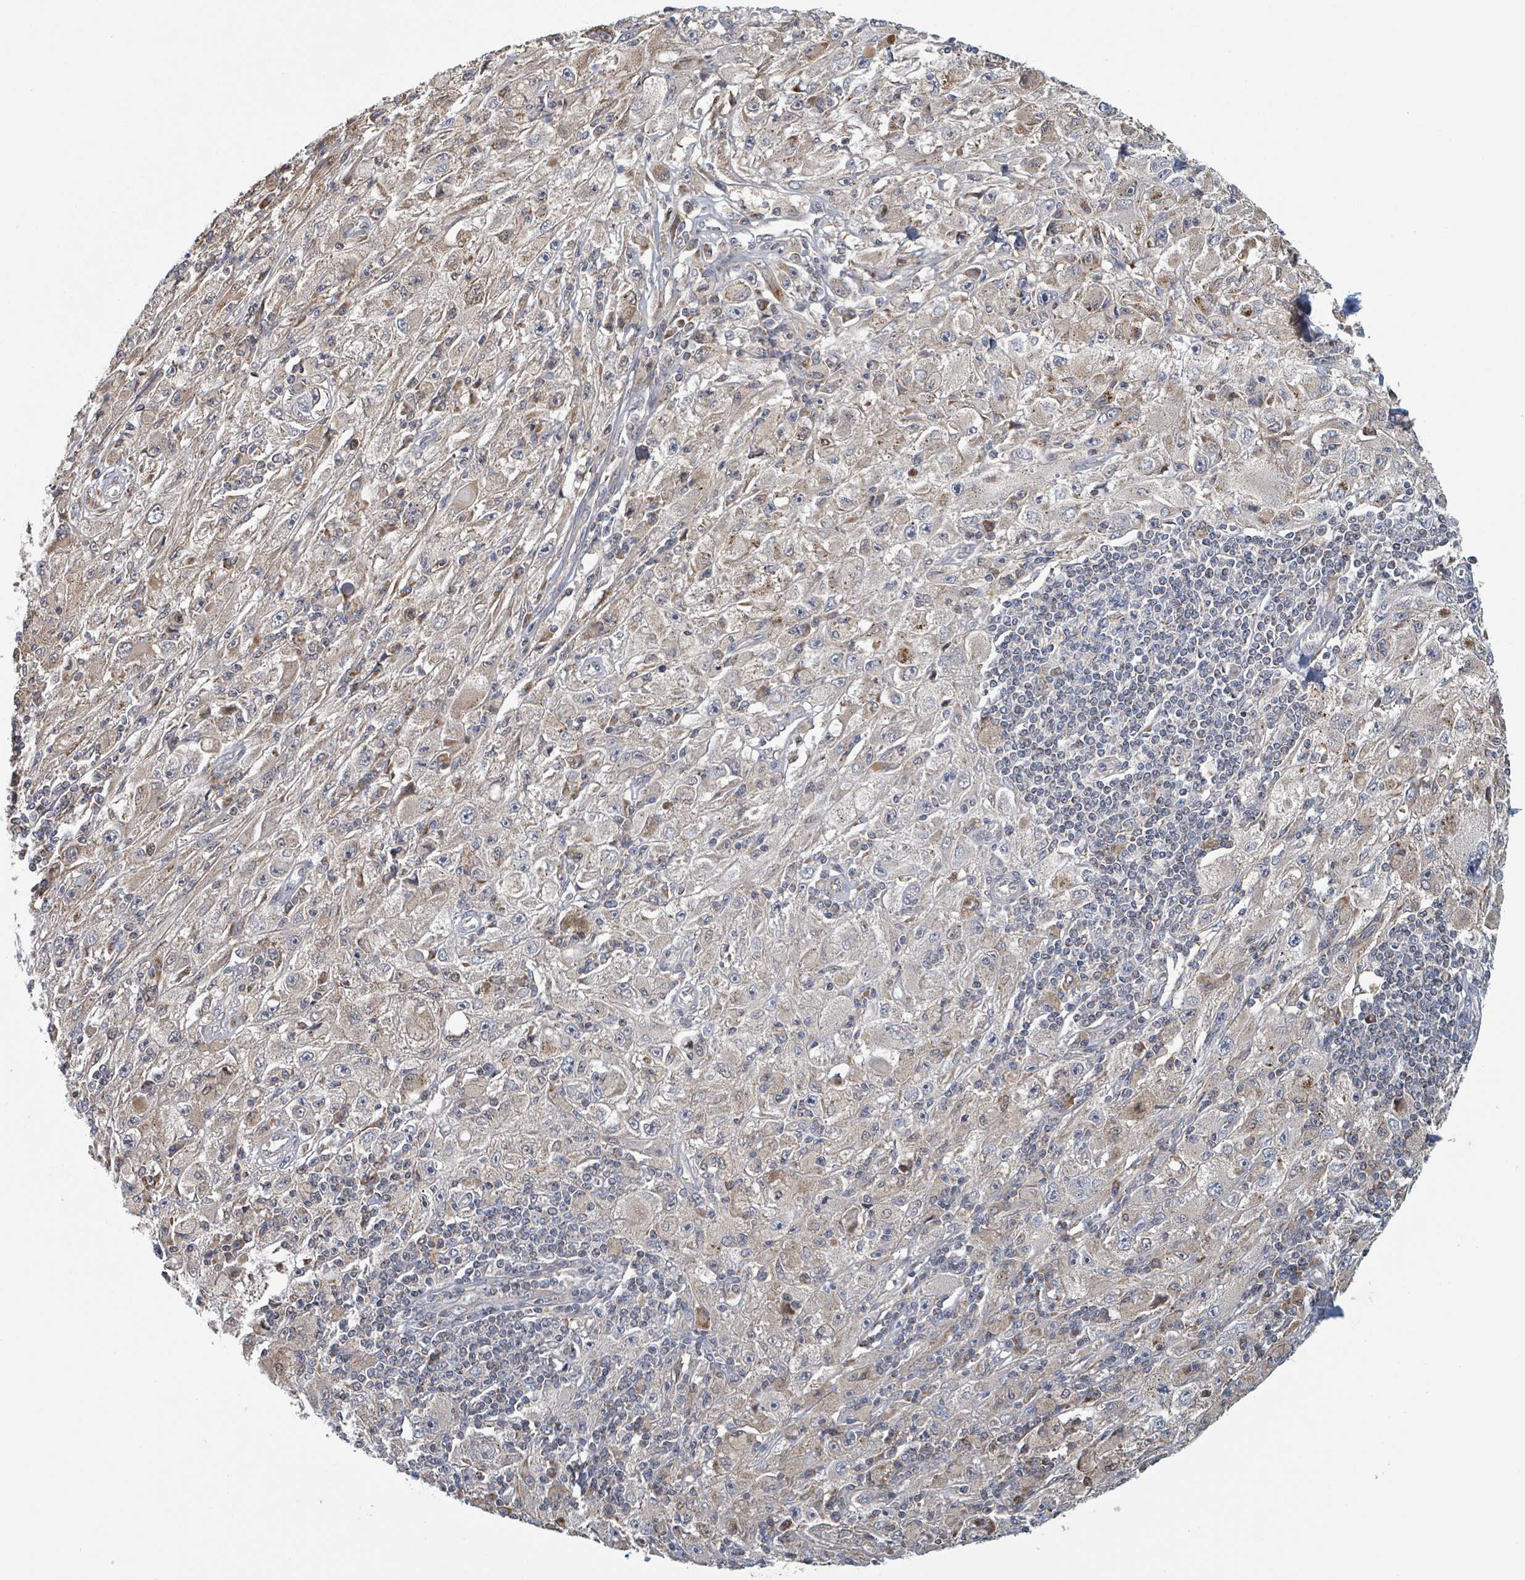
{"staining": {"intensity": "moderate", "quantity": "<25%", "location": "cytoplasmic/membranous,nuclear"}, "tissue": "melanoma", "cell_type": "Tumor cells", "image_type": "cancer", "snomed": [{"axis": "morphology", "description": "Malignant melanoma, Metastatic site"}, {"axis": "topography", "description": "Skin"}], "caption": "Immunohistochemistry of human malignant melanoma (metastatic site) reveals low levels of moderate cytoplasmic/membranous and nuclear expression in approximately <25% of tumor cells. (Brightfield microscopy of DAB IHC at high magnification).", "gene": "HIVEP1", "patient": {"sex": "male", "age": 53}}